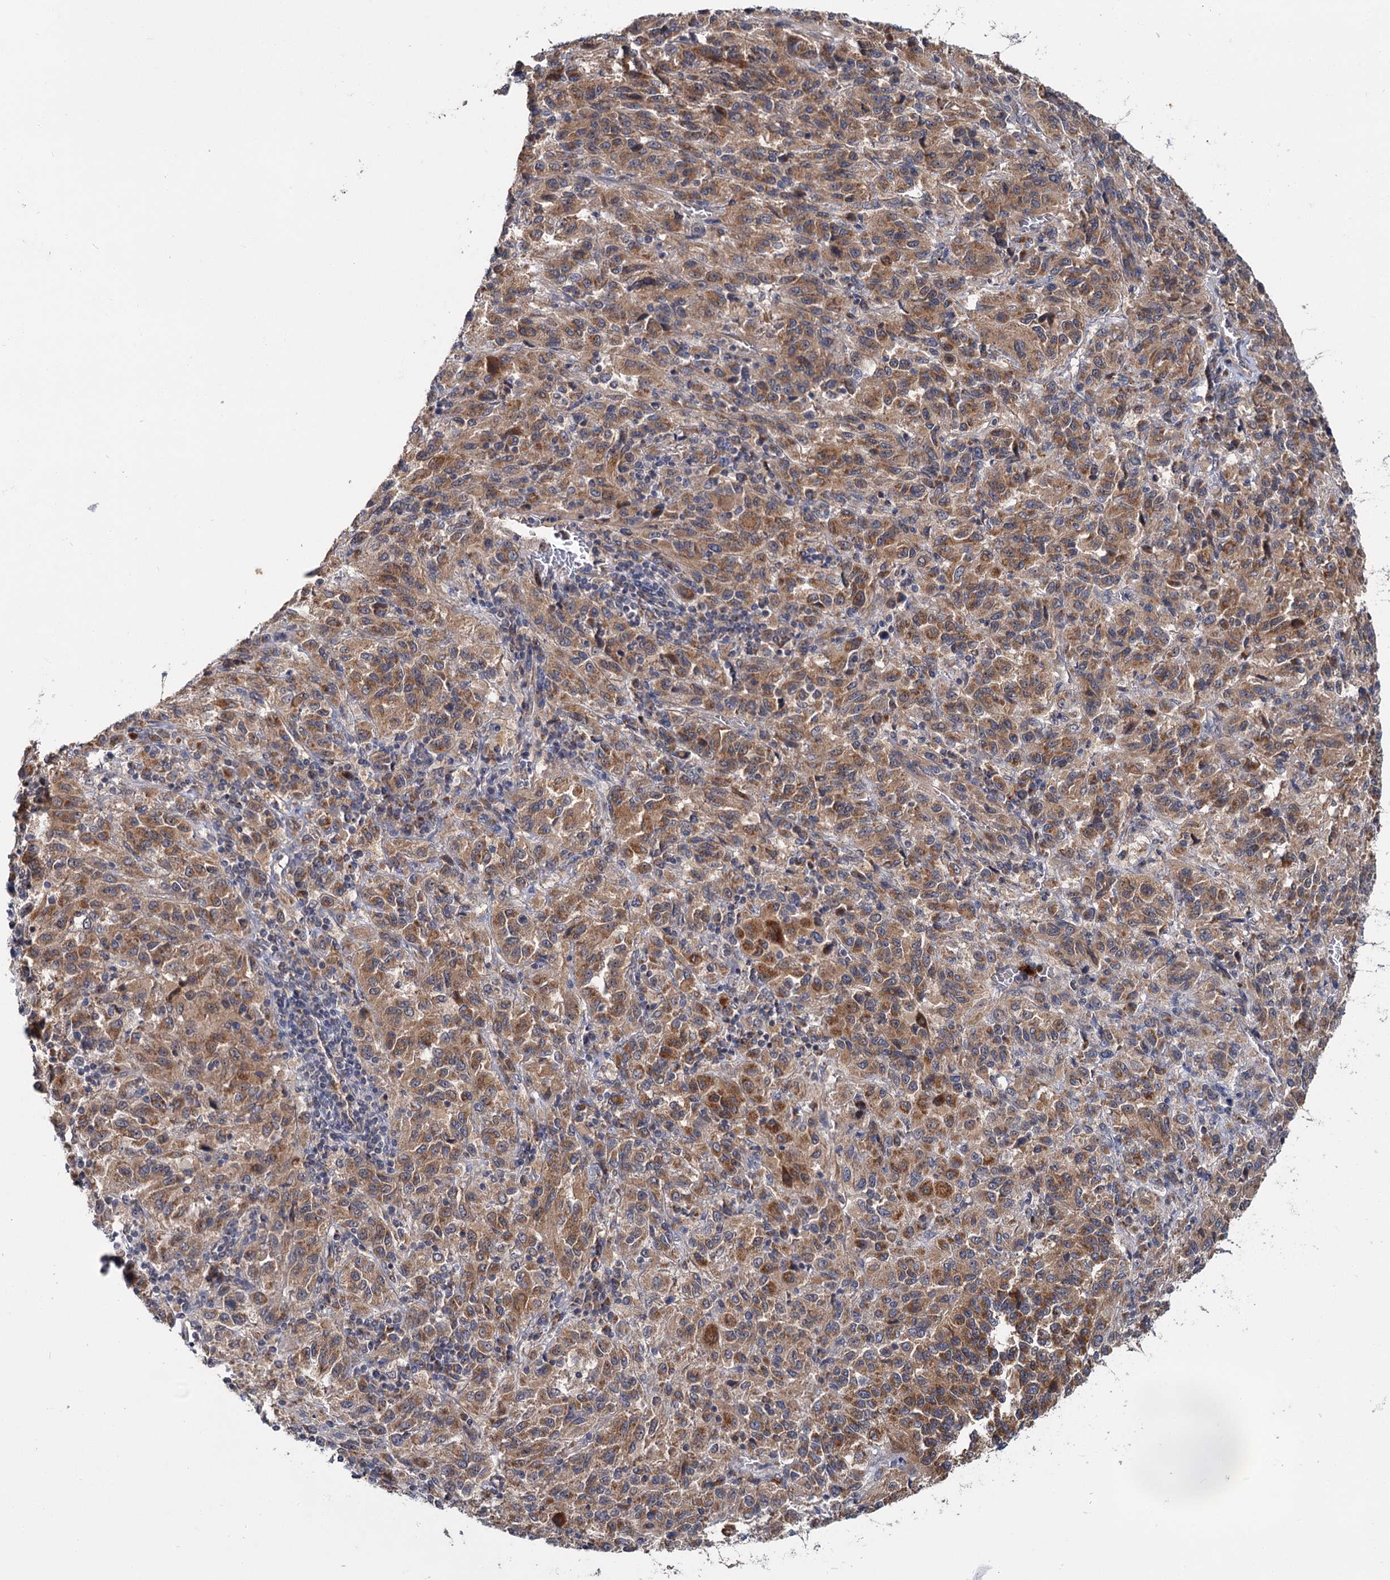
{"staining": {"intensity": "moderate", "quantity": ">75%", "location": "cytoplasmic/membranous"}, "tissue": "melanoma", "cell_type": "Tumor cells", "image_type": "cancer", "snomed": [{"axis": "morphology", "description": "Malignant melanoma, Metastatic site"}, {"axis": "topography", "description": "Lung"}], "caption": "High-power microscopy captured an immunohistochemistry image of melanoma, revealing moderate cytoplasmic/membranous positivity in about >75% of tumor cells. The staining was performed using DAB (3,3'-diaminobenzidine) to visualize the protein expression in brown, while the nuclei were stained in blue with hematoxylin (Magnification: 20x).", "gene": "DYNC2H1", "patient": {"sex": "male", "age": 64}}